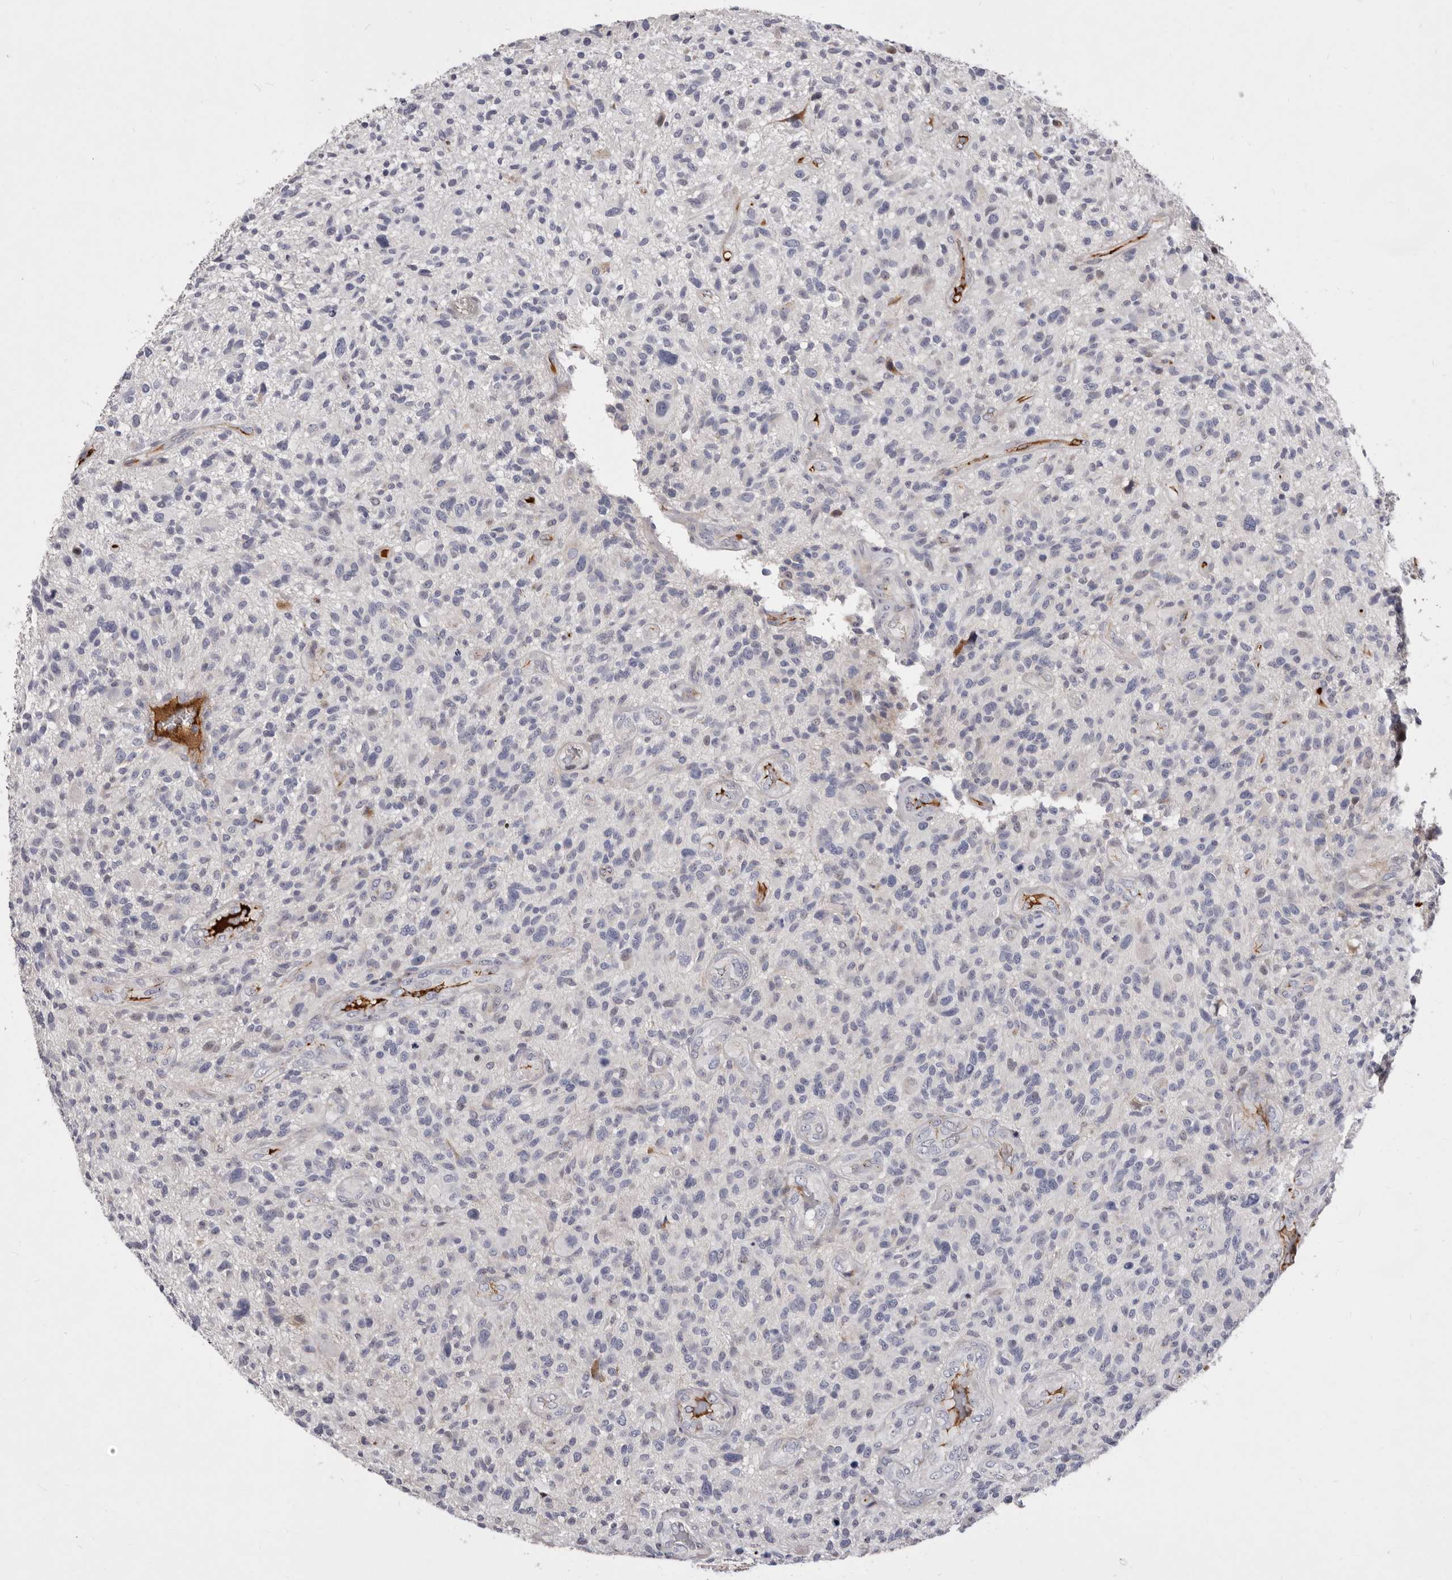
{"staining": {"intensity": "negative", "quantity": "none", "location": "none"}, "tissue": "glioma", "cell_type": "Tumor cells", "image_type": "cancer", "snomed": [{"axis": "morphology", "description": "Glioma, malignant, High grade"}, {"axis": "topography", "description": "Brain"}], "caption": "Micrograph shows no protein expression in tumor cells of glioma tissue.", "gene": "NUBPL", "patient": {"sex": "male", "age": 47}}